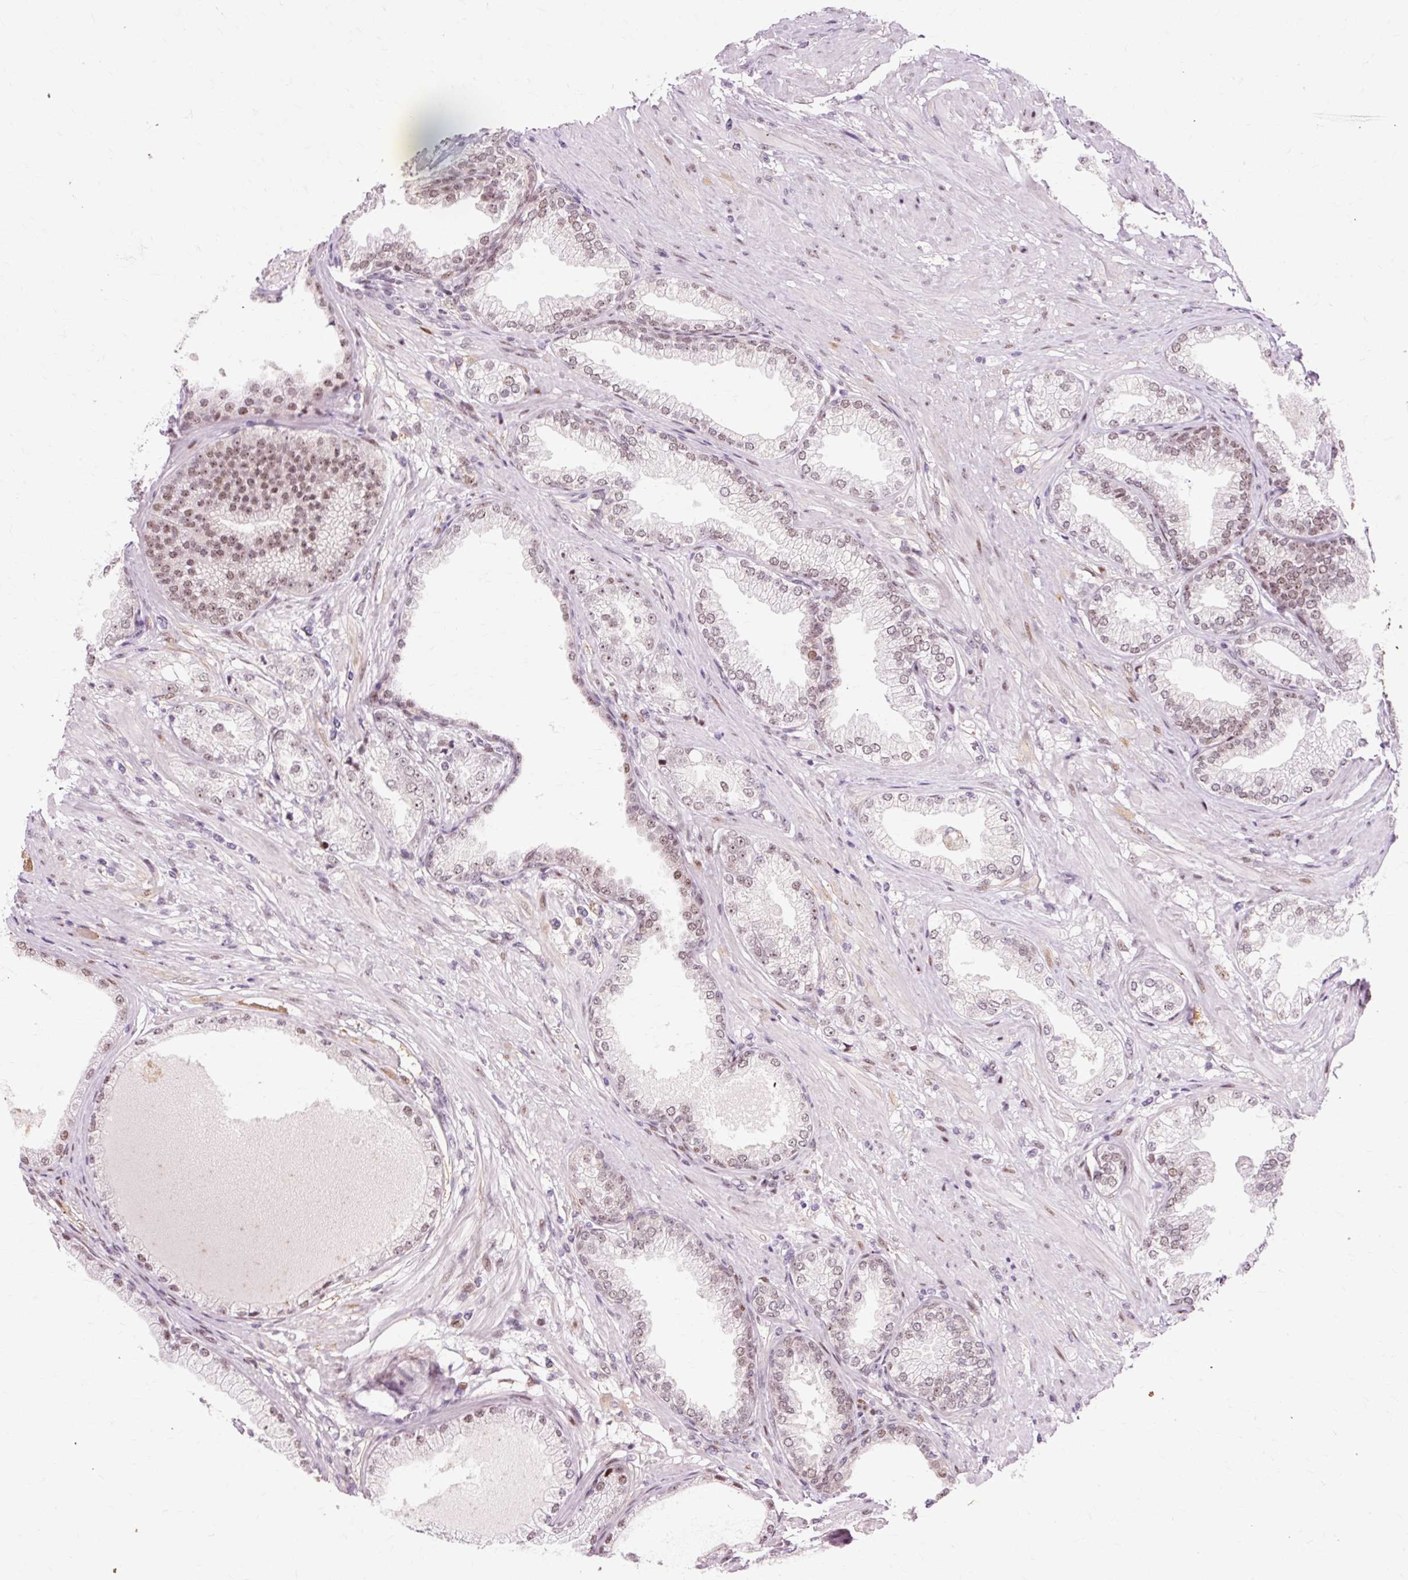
{"staining": {"intensity": "weak", "quantity": "25%-75%", "location": "nuclear"}, "tissue": "prostate cancer", "cell_type": "Tumor cells", "image_type": "cancer", "snomed": [{"axis": "morphology", "description": "Adenocarcinoma, High grade"}, {"axis": "topography", "description": "Prostate"}], "caption": "Immunohistochemistry photomicrograph of prostate cancer (high-grade adenocarcinoma) stained for a protein (brown), which exhibits low levels of weak nuclear expression in about 25%-75% of tumor cells.", "gene": "MACROD2", "patient": {"sex": "male", "age": 71}}